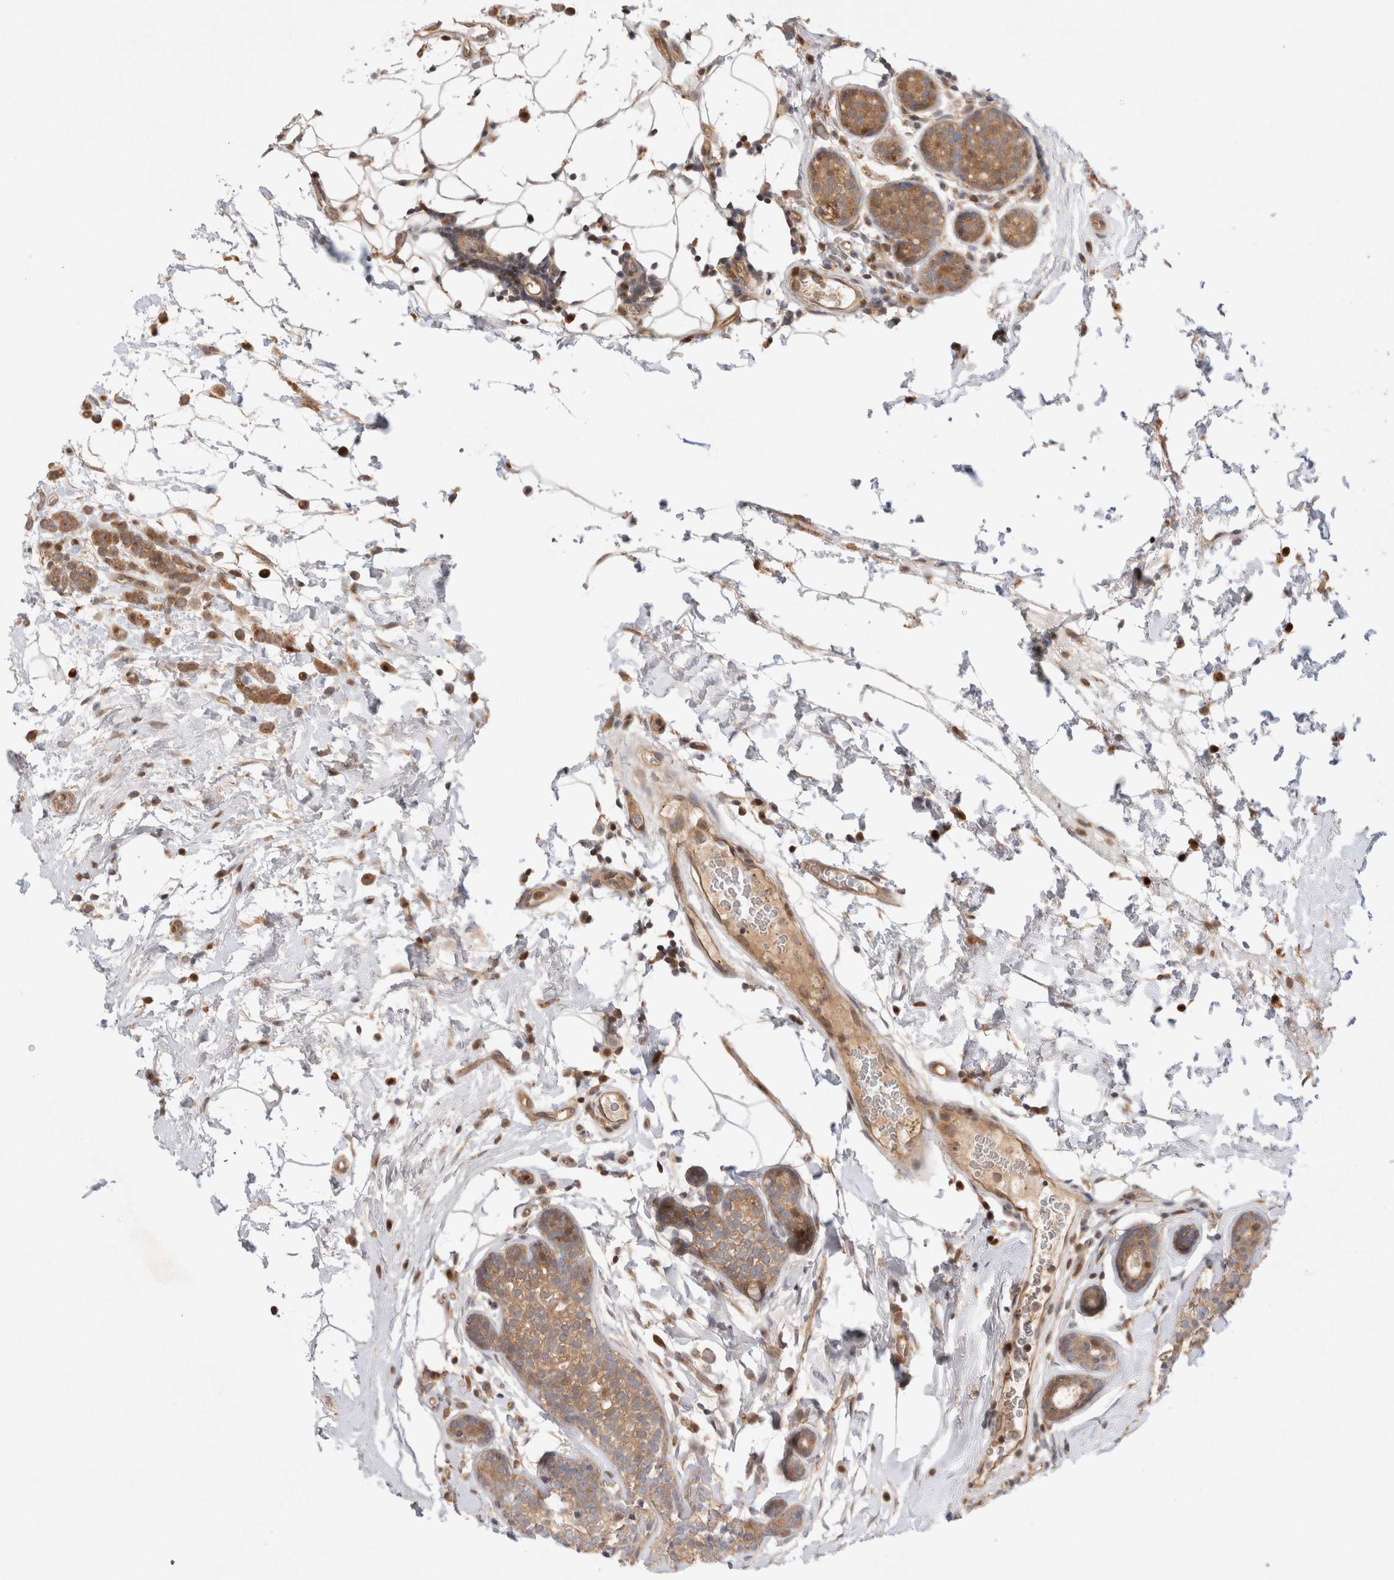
{"staining": {"intensity": "moderate", "quantity": ">75%", "location": "cytoplasmic/membranous"}, "tissue": "breast cancer", "cell_type": "Tumor cells", "image_type": "cancer", "snomed": [{"axis": "morphology", "description": "Lobular carcinoma"}, {"axis": "topography", "description": "Breast"}], "caption": "Breast cancer stained for a protein (brown) demonstrates moderate cytoplasmic/membranous positive positivity in about >75% of tumor cells.", "gene": "HTT", "patient": {"sex": "female", "age": 50}}